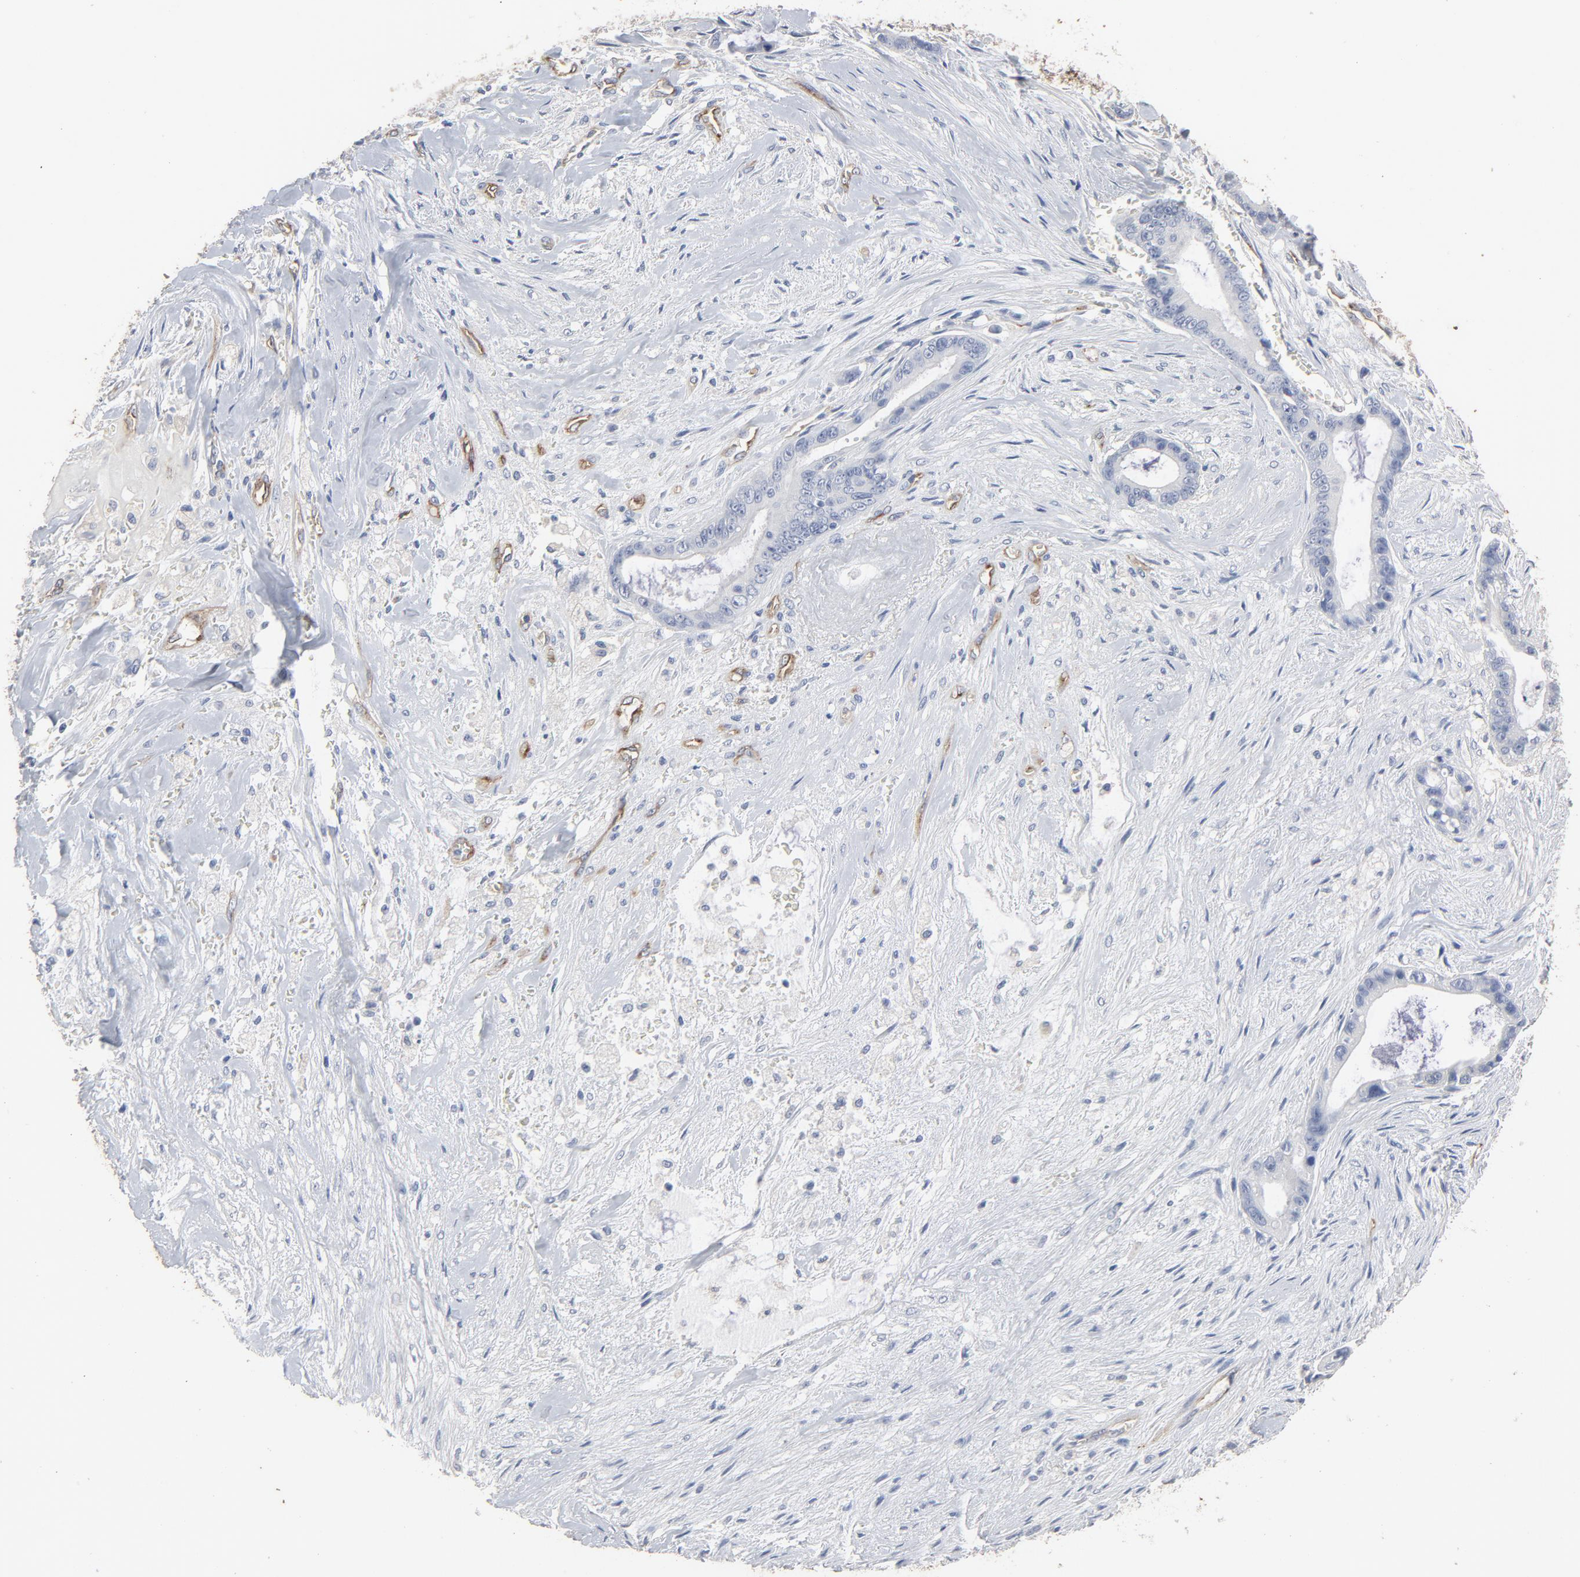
{"staining": {"intensity": "negative", "quantity": "none", "location": "none"}, "tissue": "liver cancer", "cell_type": "Tumor cells", "image_type": "cancer", "snomed": [{"axis": "morphology", "description": "Cholangiocarcinoma"}, {"axis": "topography", "description": "Liver"}], "caption": "The immunohistochemistry image has no significant positivity in tumor cells of liver cancer tissue.", "gene": "KDR", "patient": {"sex": "female", "age": 55}}